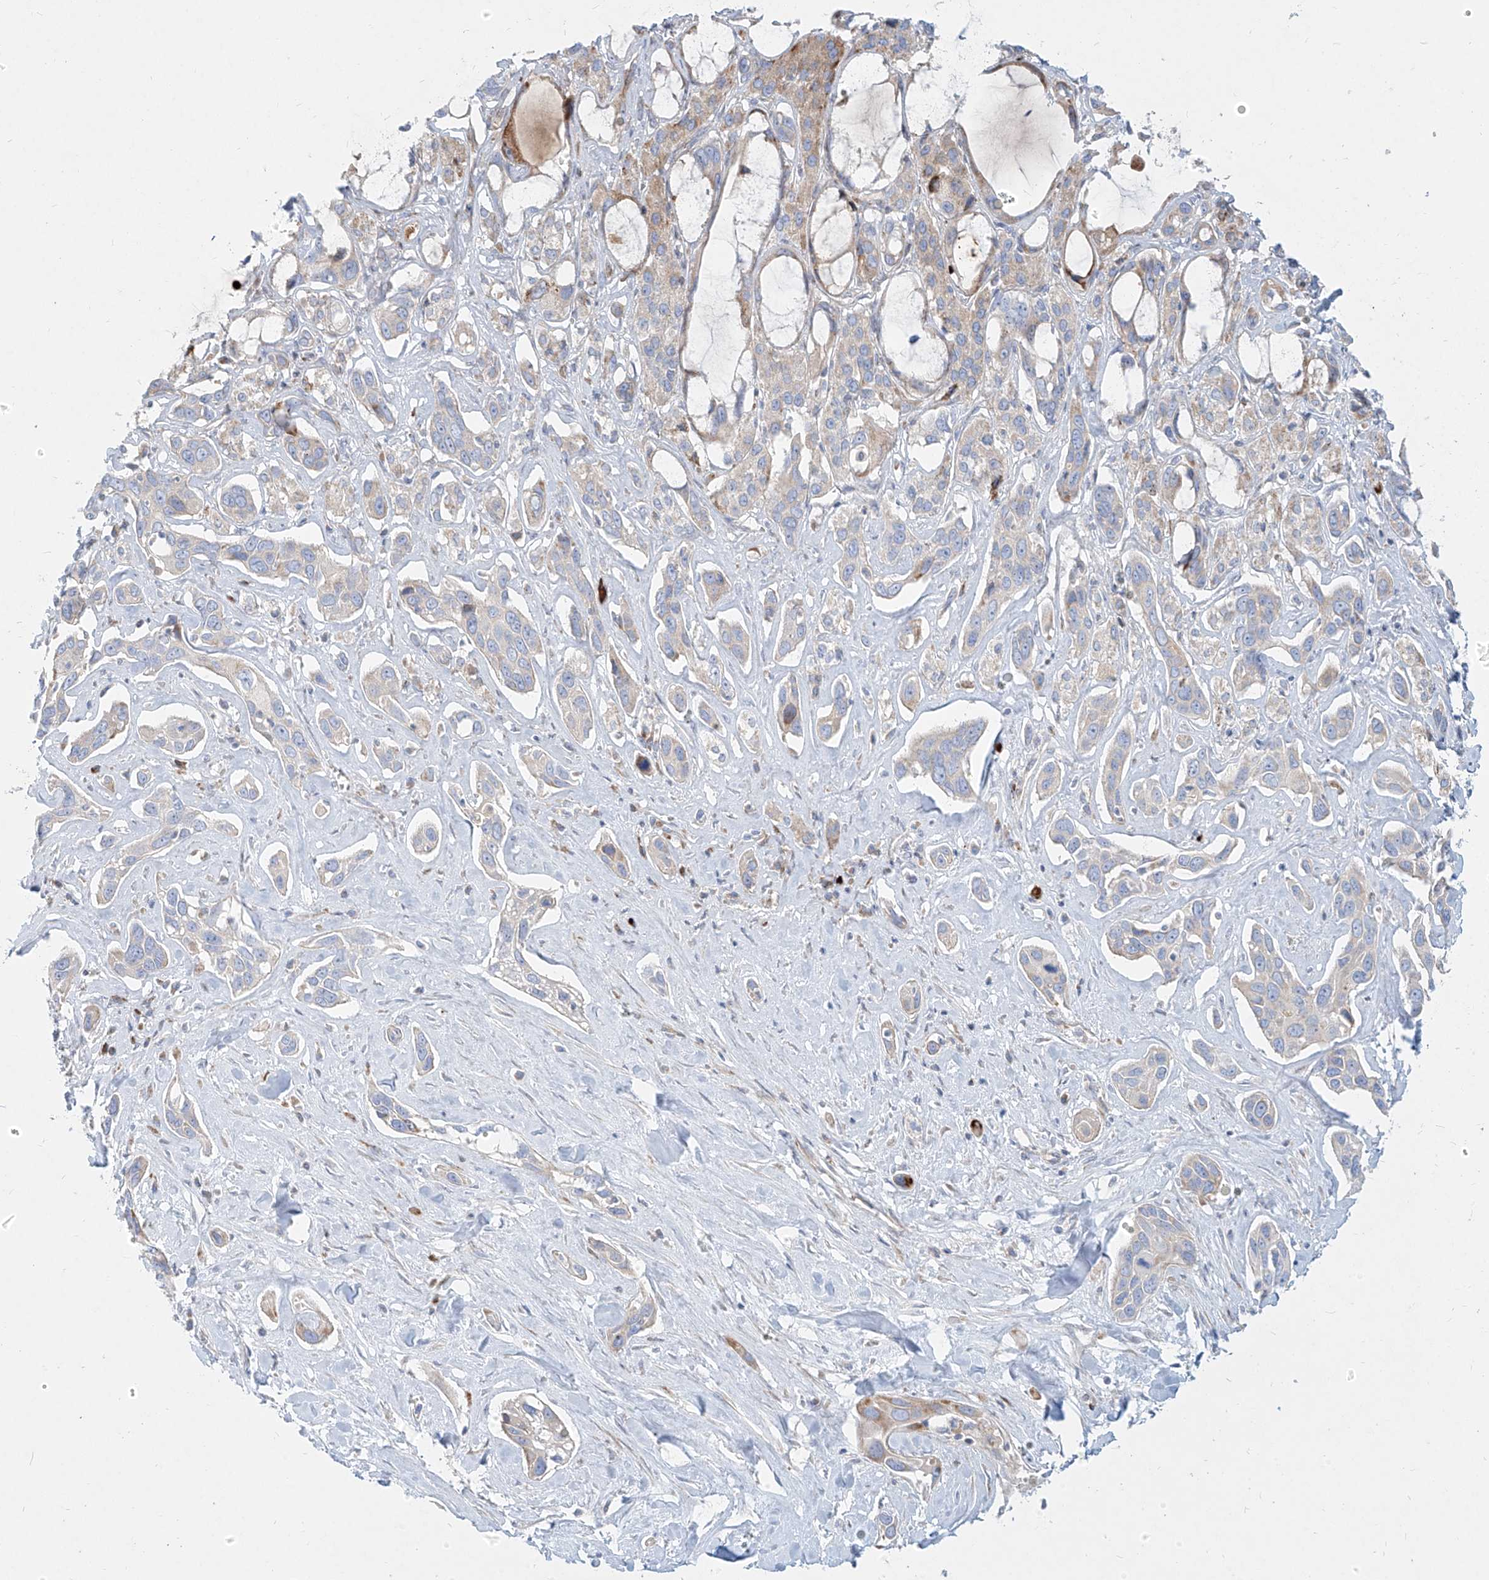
{"staining": {"intensity": "weak", "quantity": "<25%", "location": "cytoplasmic/membranous"}, "tissue": "pancreatic cancer", "cell_type": "Tumor cells", "image_type": "cancer", "snomed": [{"axis": "morphology", "description": "Adenocarcinoma, NOS"}, {"axis": "topography", "description": "Pancreas"}], "caption": "Photomicrograph shows no protein positivity in tumor cells of pancreatic adenocarcinoma tissue.", "gene": "MTX2", "patient": {"sex": "female", "age": 60}}